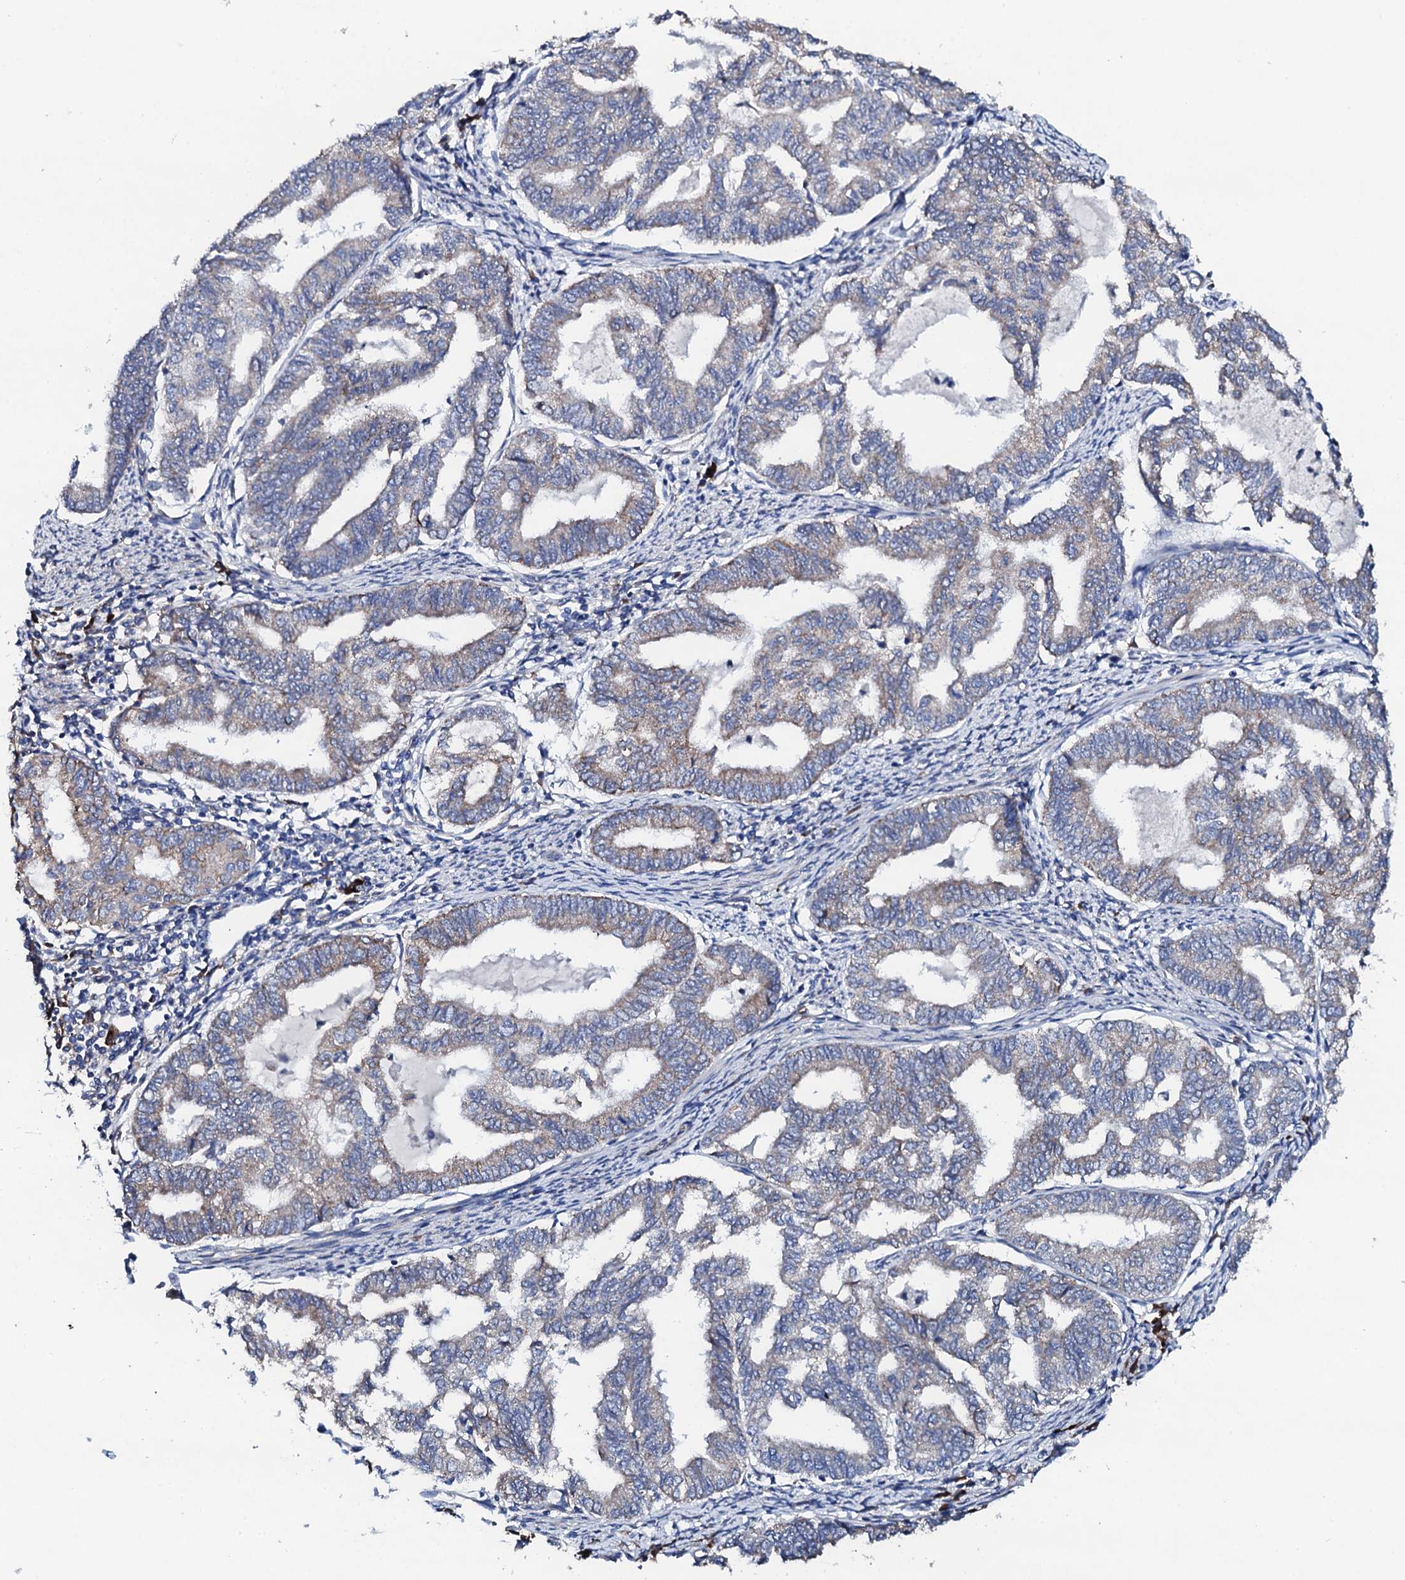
{"staining": {"intensity": "negative", "quantity": "none", "location": "none"}, "tissue": "endometrial cancer", "cell_type": "Tumor cells", "image_type": "cancer", "snomed": [{"axis": "morphology", "description": "Adenocarcinoma, NOS"}, {"axis": "topography", "description": "Endometrium"}], "caption": "Immunohistochemical staining of endometrial cancer (adenocarcinoma) displays no significant positivity in tumor cells. (Stains: DAB (3,3'-diaminobenzidine) immunohistochemistry with hematoxylin counter stain, Microscopy: brightfield microscopy at high magnification).", "gene": "LIPT2", "patient": {"sex": "female", "age": 79}}